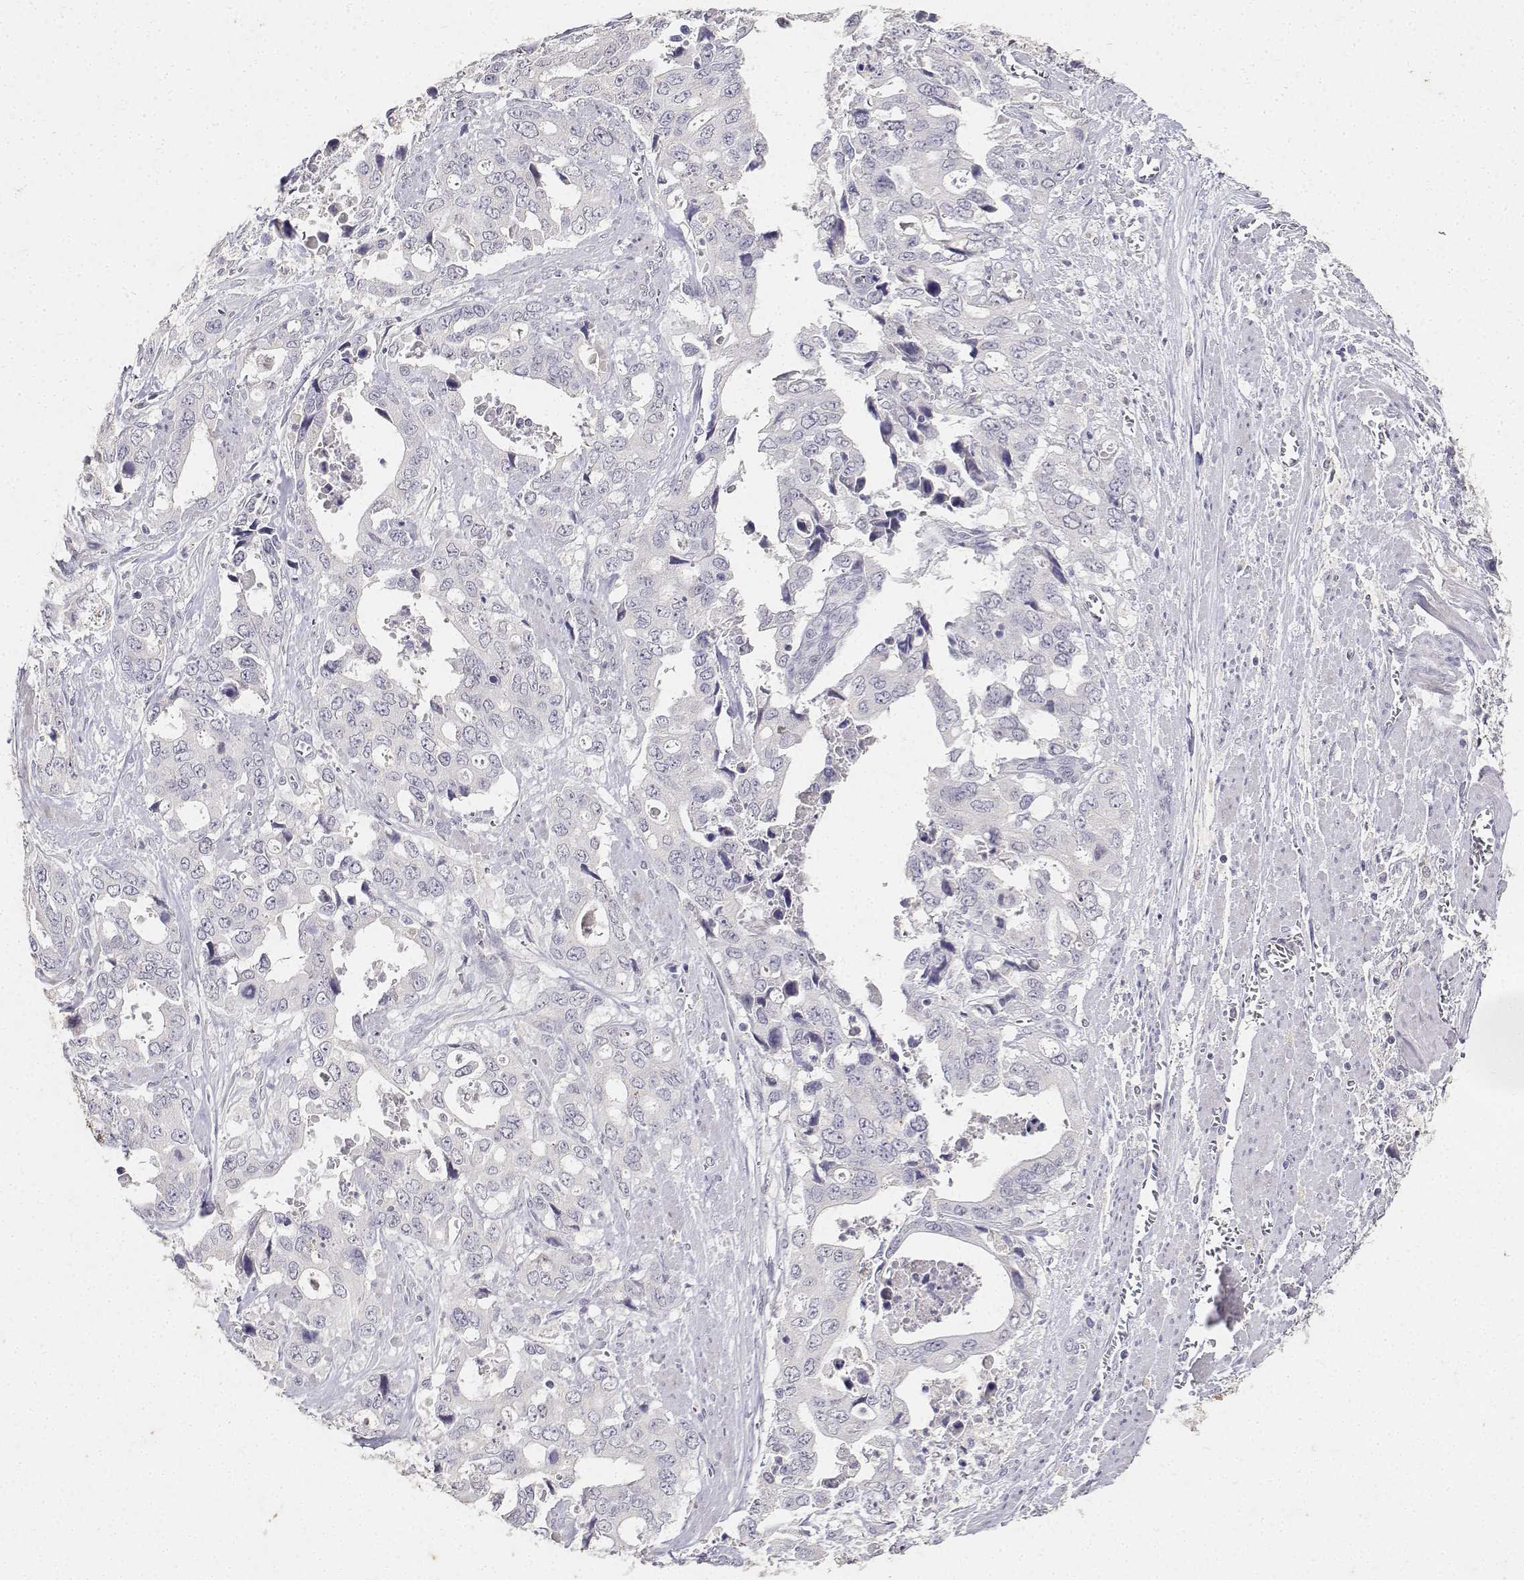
{"staining": {"intensity": "negative", "quantity": "none", "location": "none"}, "tissue": "stomach cancer", "cell_type": "Tumor cells", "image_type": "cancer", "snomed": [{"axis": "morphology", "description": "Adenocarcinoma, NOS"}, {"axis": "topography", "description": "Stomach, upper"}], "caption": "Immunohistochemical staining of stomach adenocarcinoma shows no significant expression in tumor cells.", "gene": "PAEP", "patient": {"sex": "male", "age": 74}}